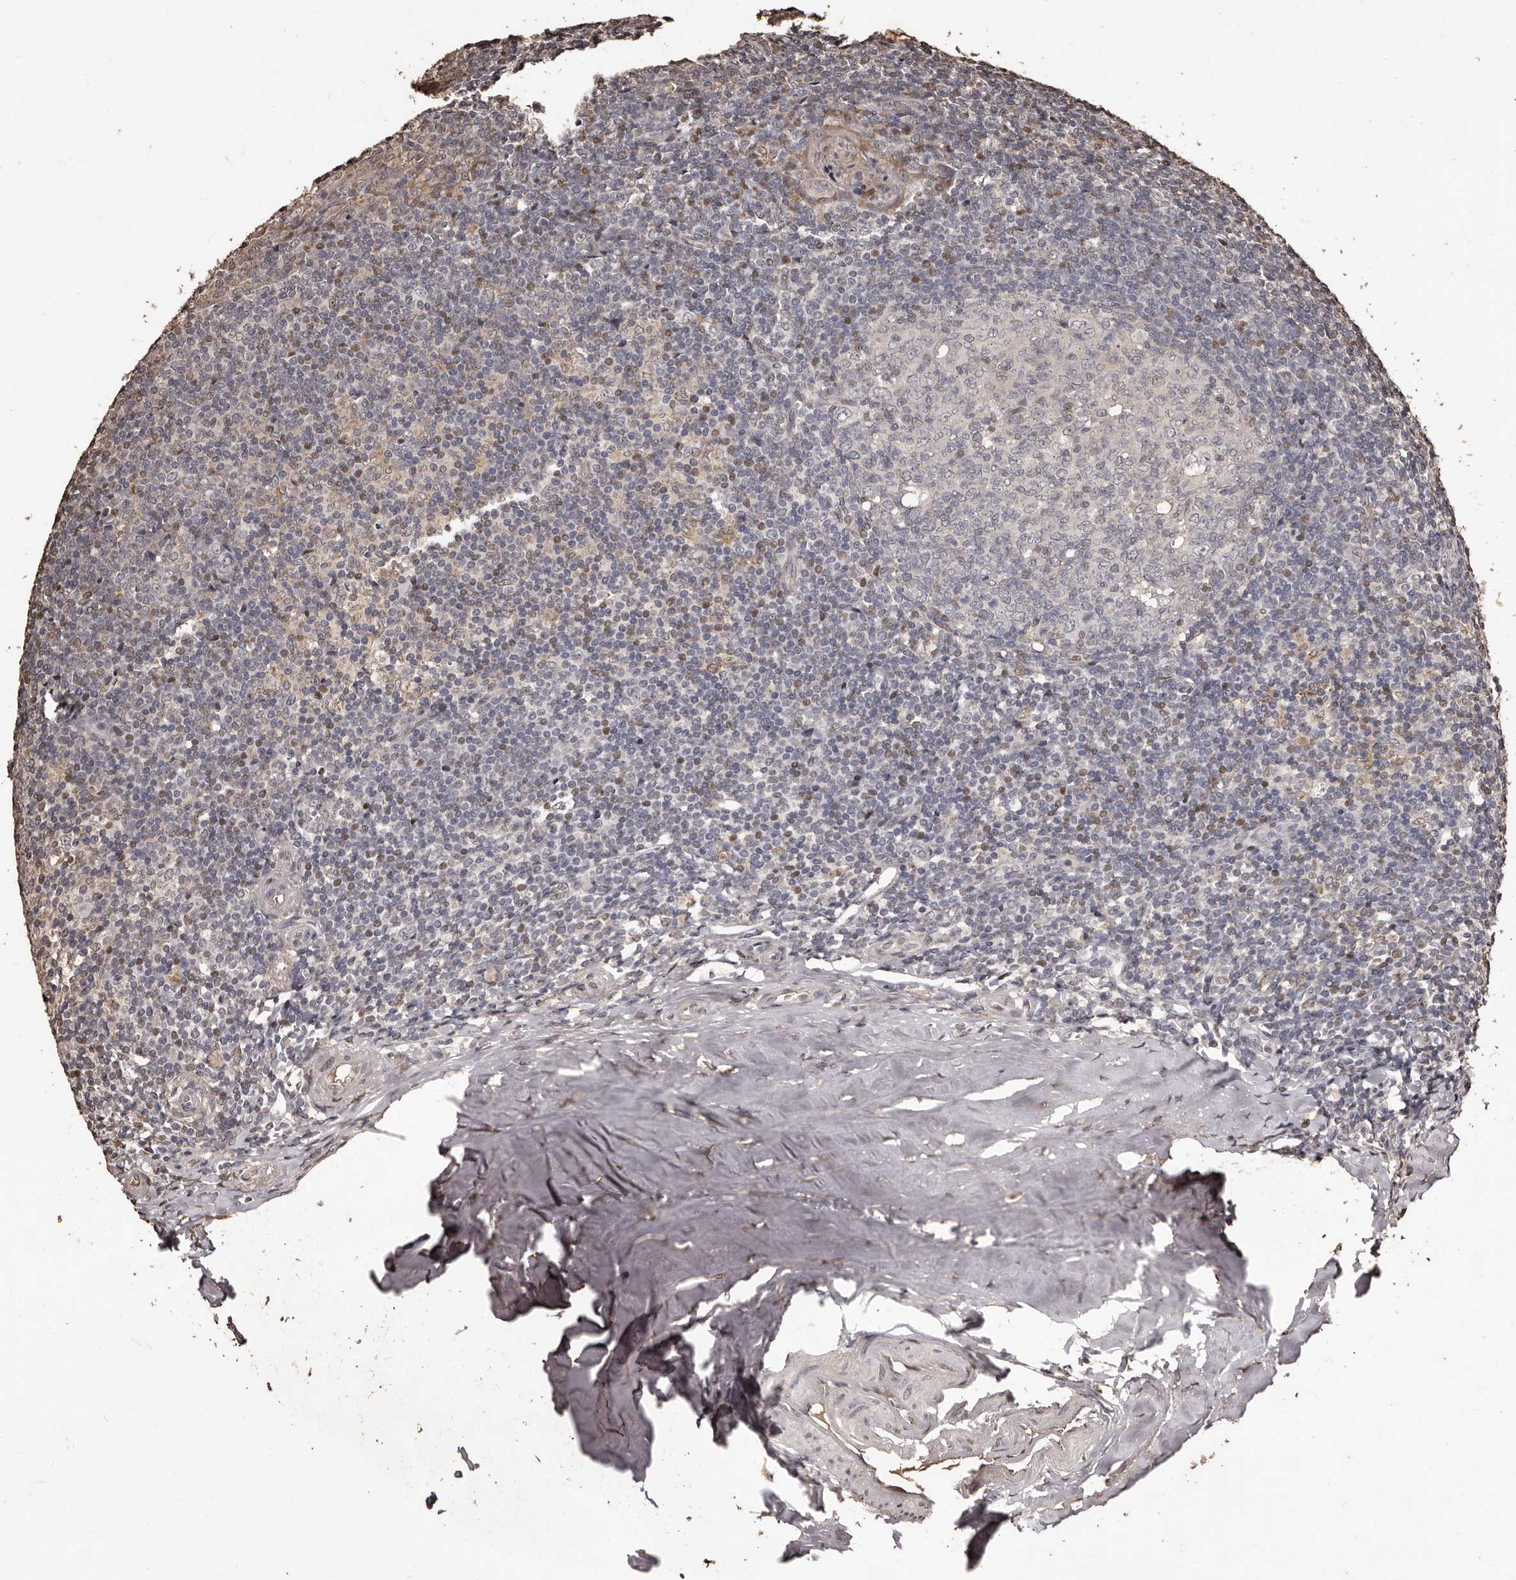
{"staining": {"intensity": "negative", "quantity": "none", "location": "none"}, "tissue": "tonsil", "cell_type": "Germinal center cells", "image_type": "normal", "snomed": [{"axis": "morphology", "description": "Normal tissue, NOS"}, {"axis": "topography", "description": "Tonsil"}], "caption": "An image of tonsil stained for a protein displays no brown staining in germinal center cells.", "gene": "NAV1", "patient": {"sex": "male", "age": 37}}